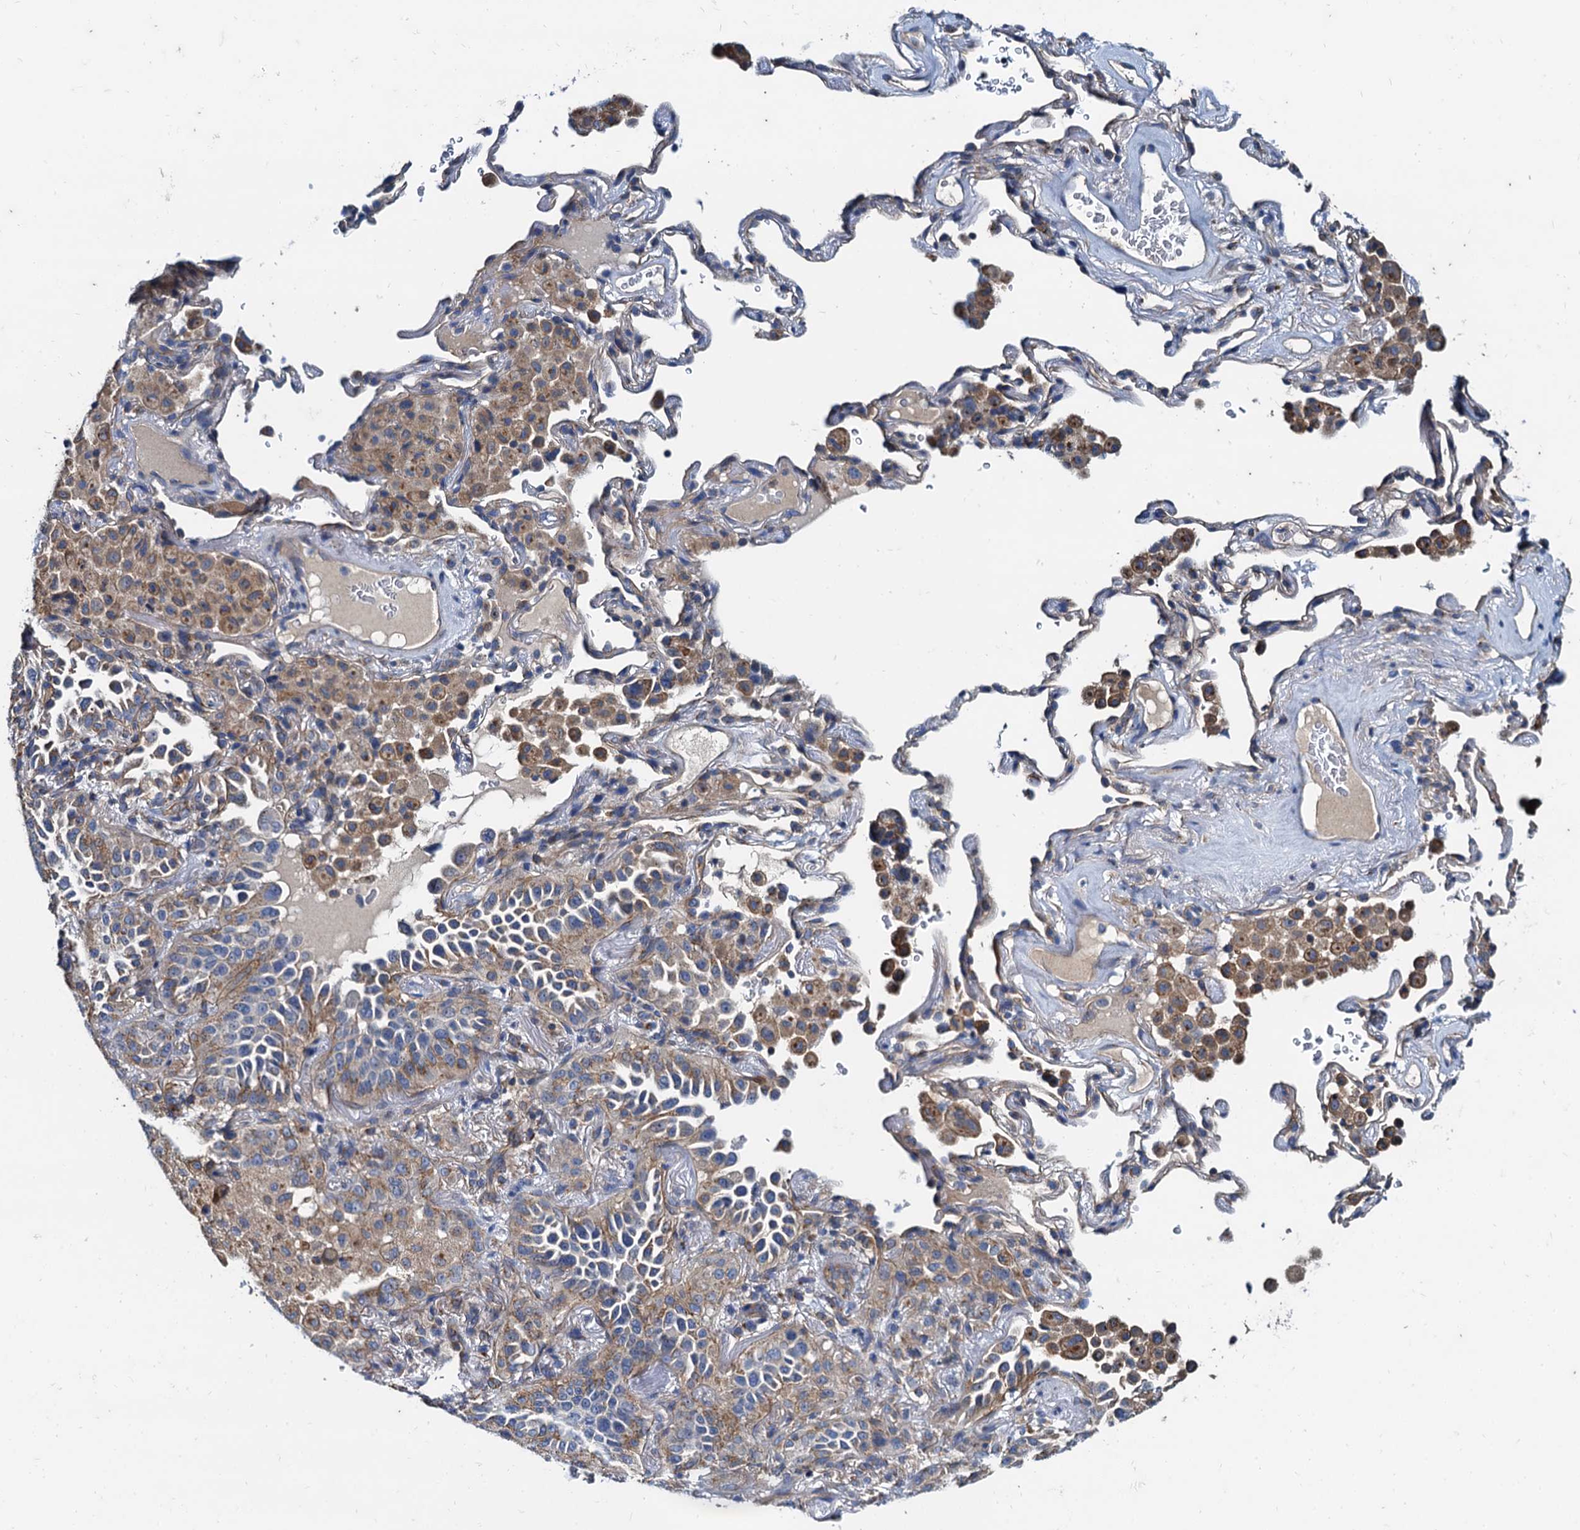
{"staining": {"intensity": "weak", "quantity": "25%-75%", "location": "cytoplasmic/membranous"}, "tissue": "lung cancer", "cell_type": "Tumor cells", "image_type": "cancer", "snomed": [{"axis": "morphology", "description": "Adenocarcinoma, NOS"}, {"axis": "topography", "description": "Lung"}], "caption": "A micrograph of human lung cancer (adenocarcinoma) stained for a protein reveals weak cytoplasmic/membranous brown staining in tumor cells.", "gene": "NGRN", "patient": {"sex": "female", "age": 69}}